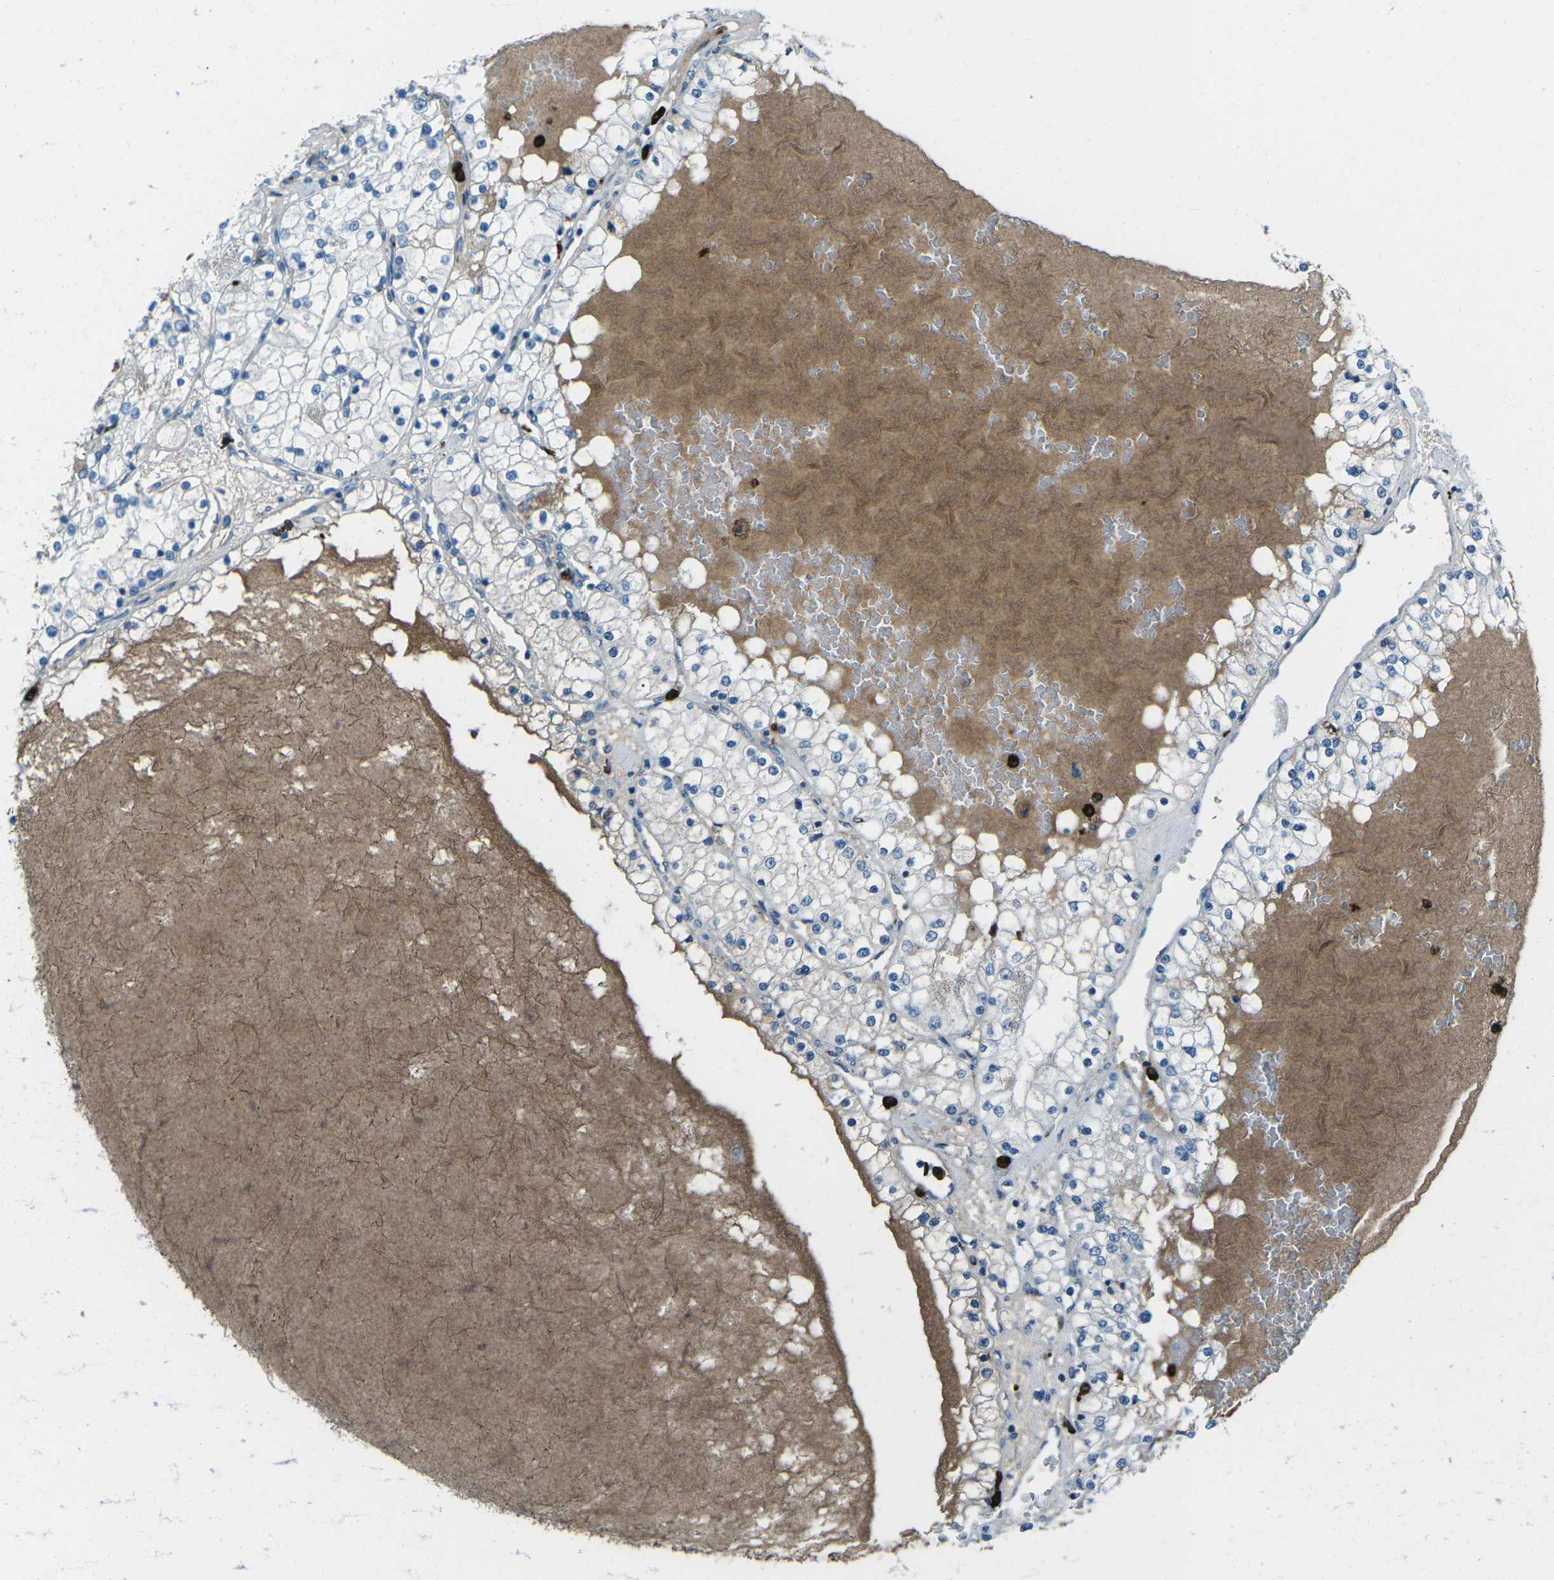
{"staining": {"intensity": "negative", "quantity": "none", "location": "none"}, "tissue": "renal cancer", "cell_type": "Tumor cells", "image_type": "cancer", "snomed": [{"axis": "morphology", "description": "Adenocarcinoma, NOS"}, {"axis": "topography", "description": "Kidney"}], "caption": "An IHC image of renal cancer is shown. There is no staining in tumor cells of renal cancer.", "gene": "FCN1", "patient": {"sex": "male", "age": 68}}